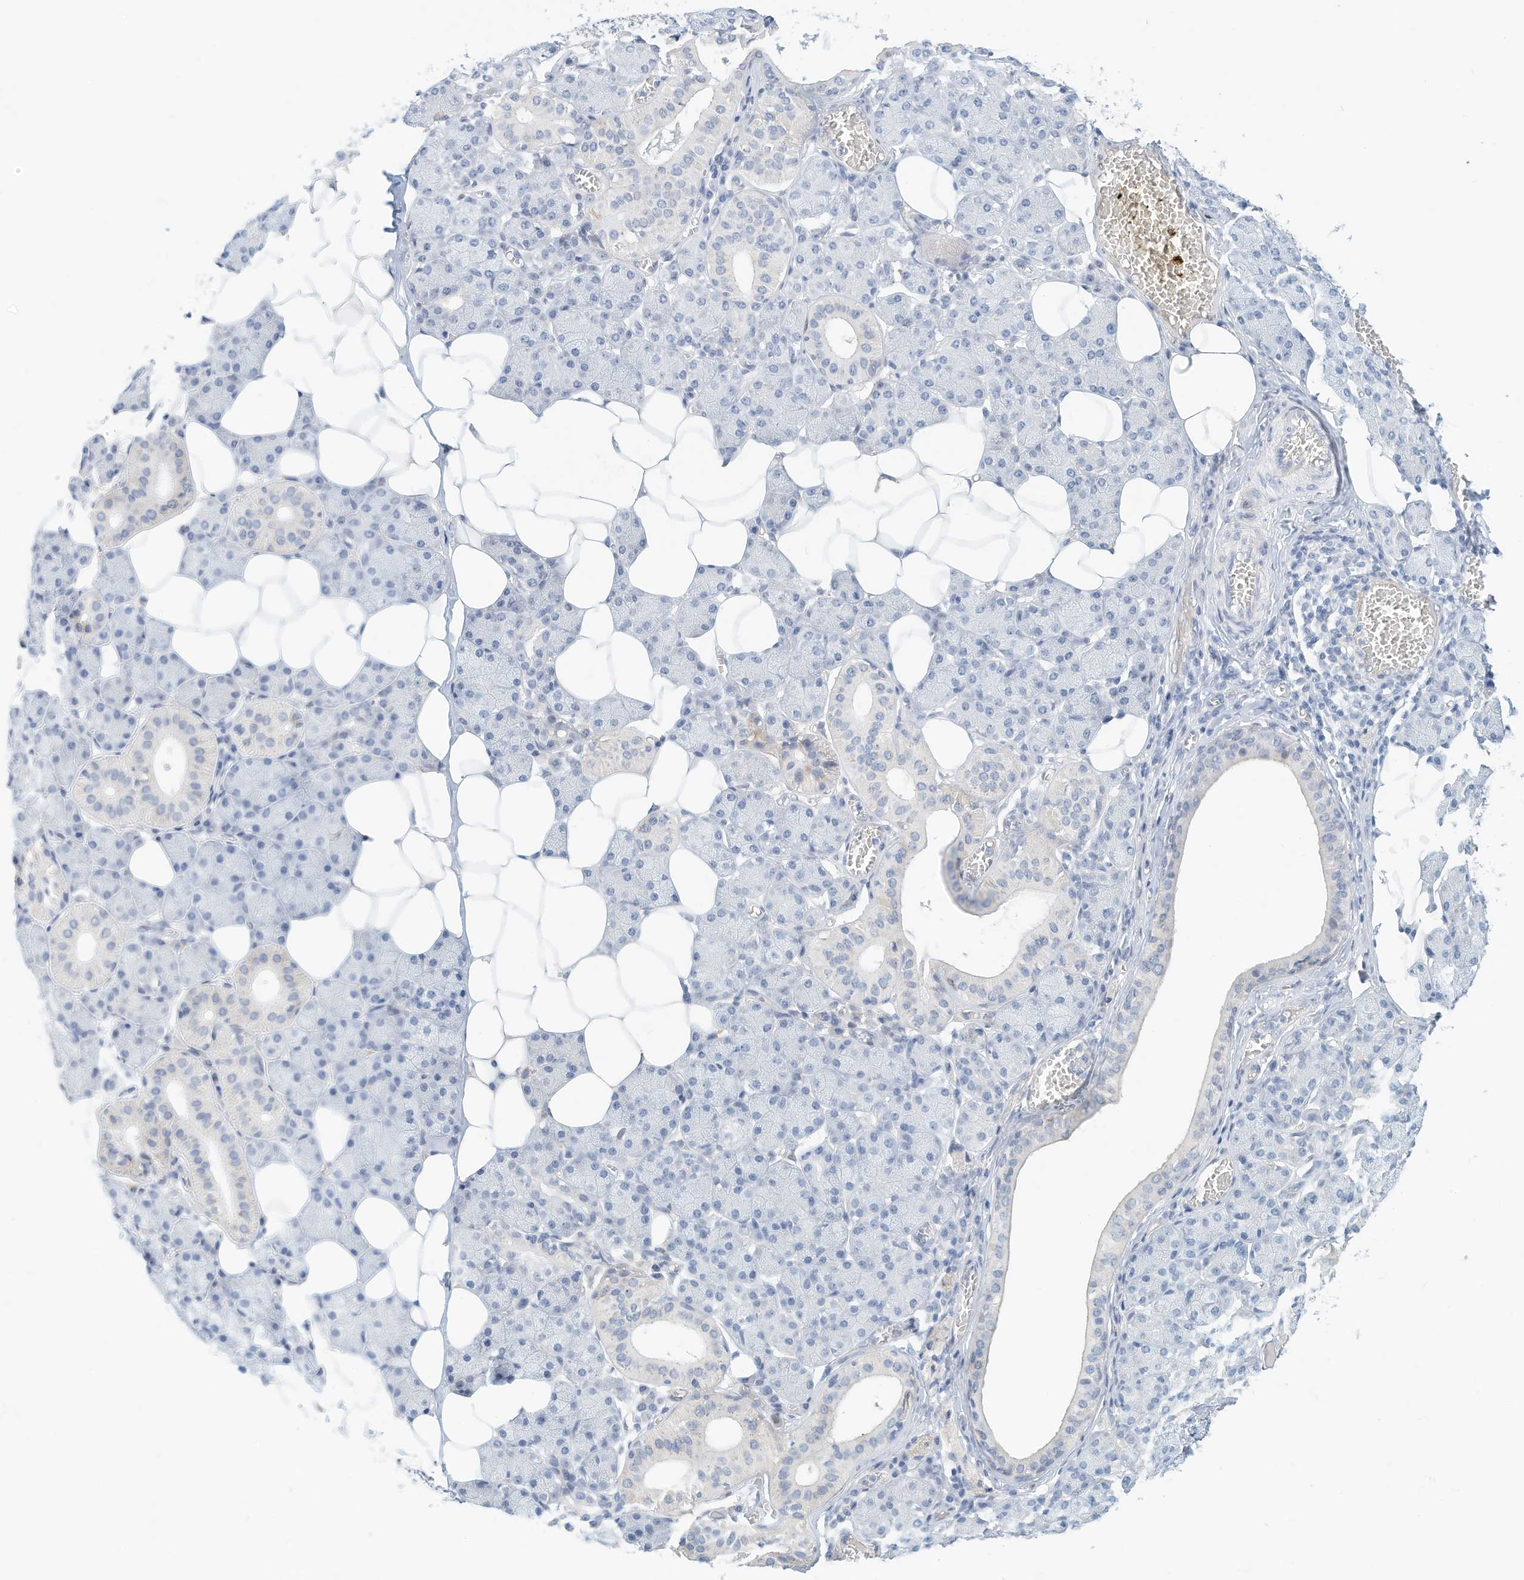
{"staining": {"intensity": "weak", "quantity": "<25%", "location": "cytoplasmic/membranous"}, "tissue": "salivary gland", "cell_type": "Glandular cells", "image_type": "normal", "snomed": [{"axis": "morphology", "description": "Normal tissue, NOS"}, {"axis": "topography", "description": "Salivary gland"}], "caption": "Glandular cells show no significant expression in unremarkable salivary gland. The staining is performed using DAB brown chromogen with nuclei counter-stained in using hematoxylin.", "gene": "ARHGAP28", "patient": {"sex": "female", "age": 33}}